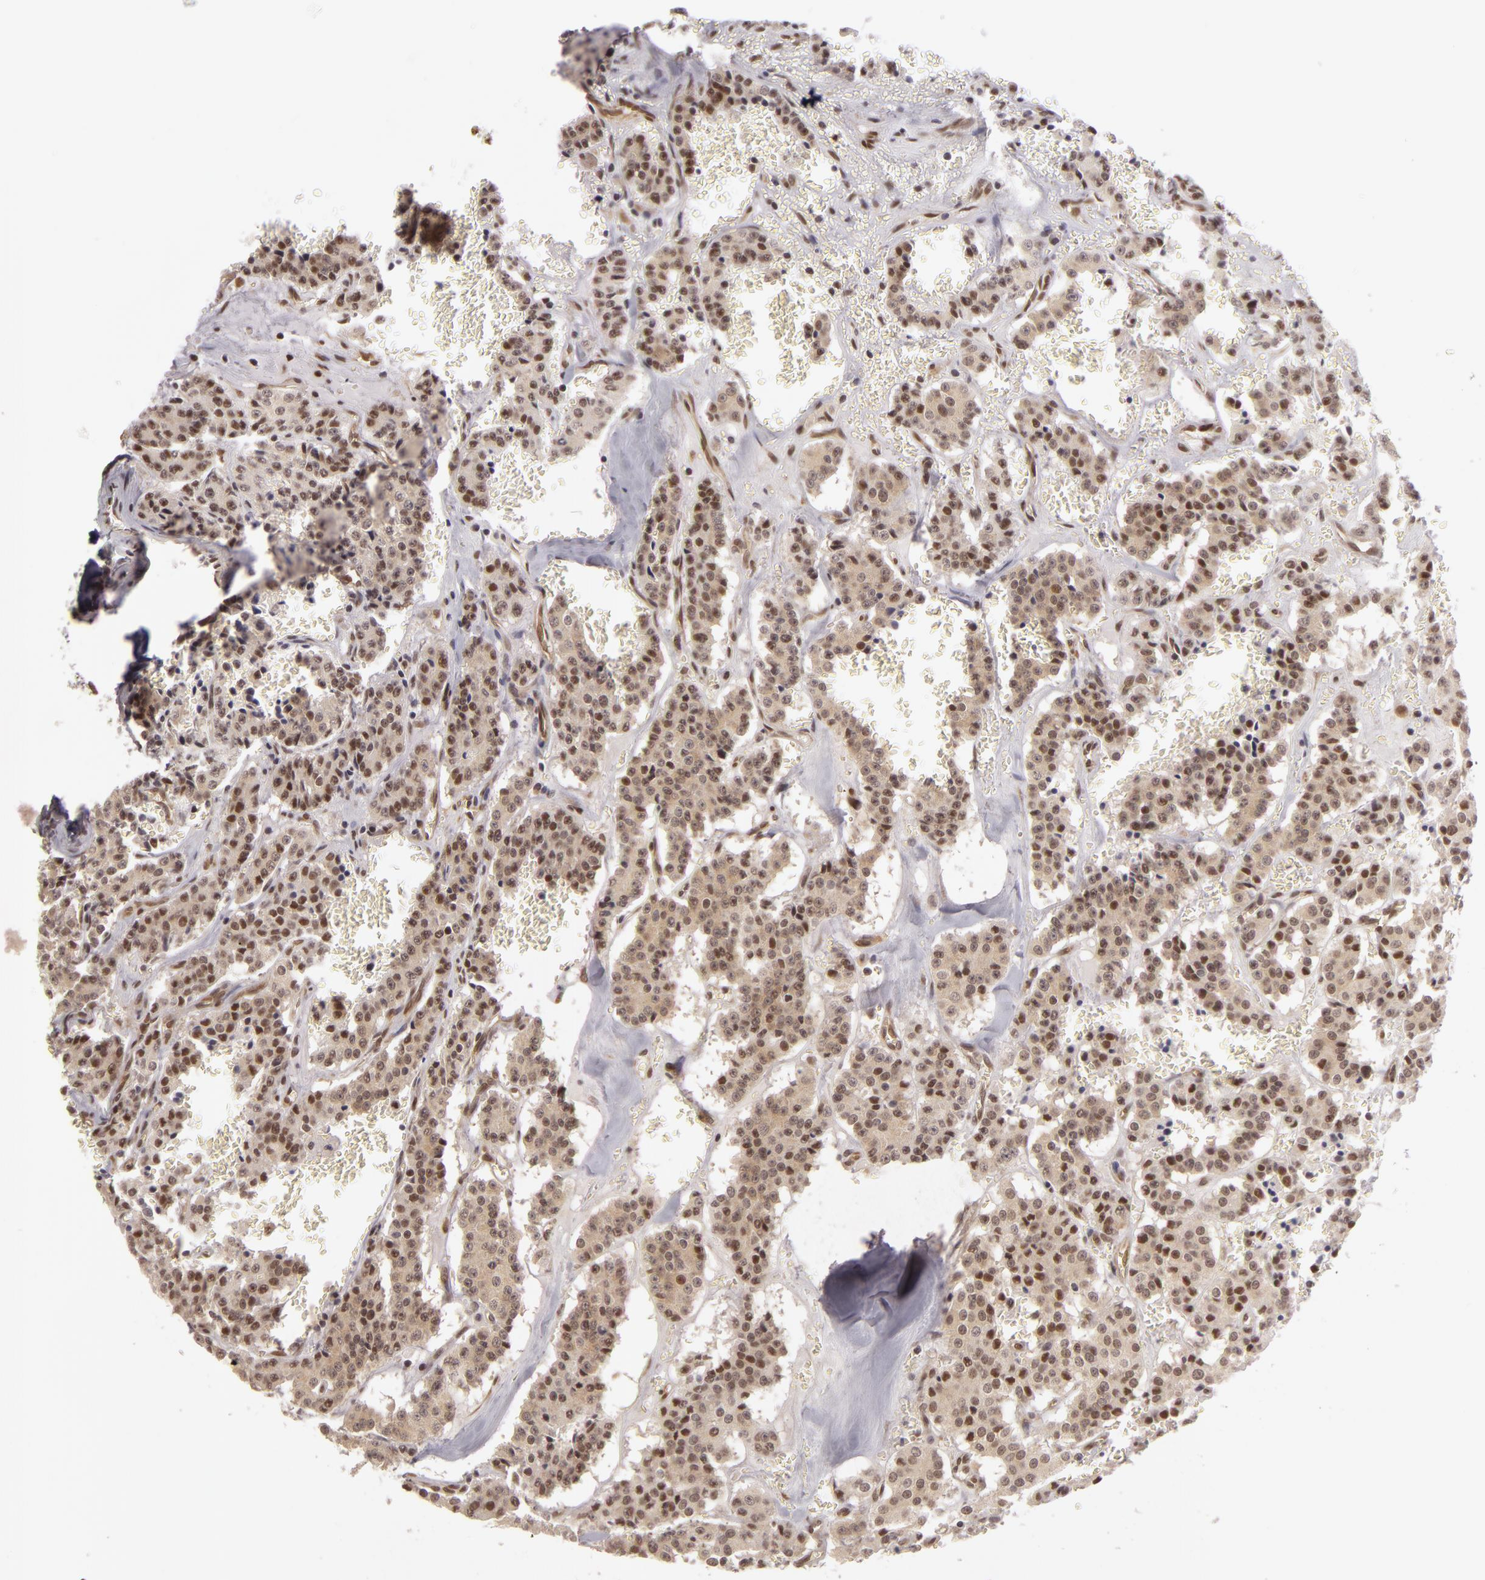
{"staining": {"intensity": "weak", "quantity": ">75%", "location": "cytoplasmic/membranous,nuclear"}, "tissue": "carcinoid", "cell_type": "Tumor cells", "image_type": "cancer", "snomed": [{"axis": "morphology", "description": "Carcinoid, malignant, NOS"}, {"axis": "topography", "description": "Bronchus"}], "caption": "Protein staining demonstrates weak cytoplasmic/membranous and nuclear expression in about >75% of tumor cells in carcinoid (malignant).", "gene": "ZNF133", "patient": {"sex": "male", "age": 55}}